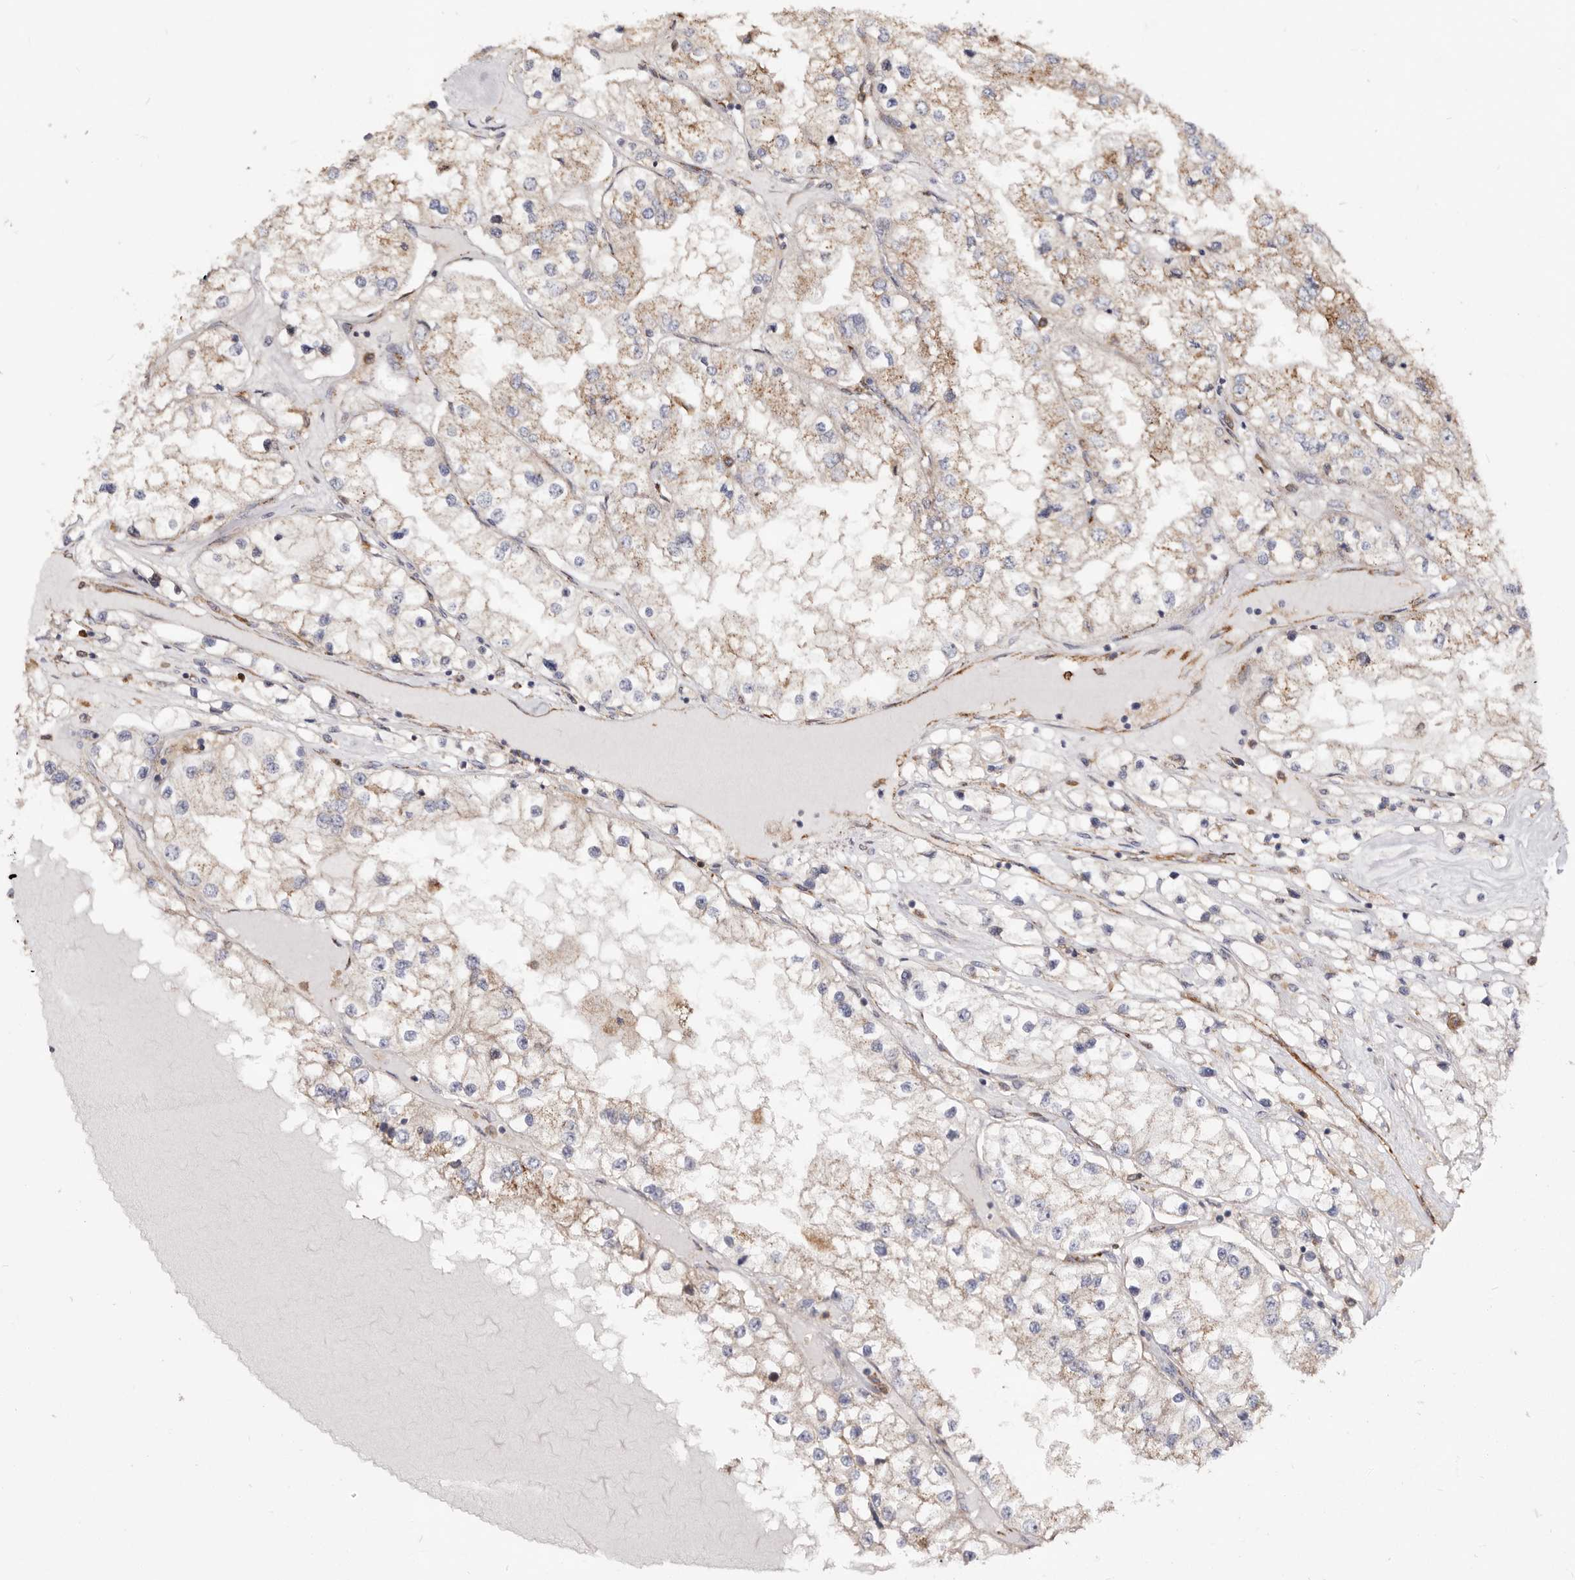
{"staining": {"intensity": "weak", "quantity": ">75%", "location": "cytoplasmic/membranous"}, "tissue": "renal cancer", "cell_type": "Tumor cells", "image_type": "cancer", "snomed": [{"axis": "morphology", "description": "Adenocarcinoma, NOS"}, {"axis": "topography", "description": "Kidney"}], "caption": "Human renal cancer stained for a protein (brown) reveals weak cytoplasmic/membranous positive expression in approximately >75% of tumor cells.", "gene": "LRRC25", "patient": {"sex": "male", "age": 68}}